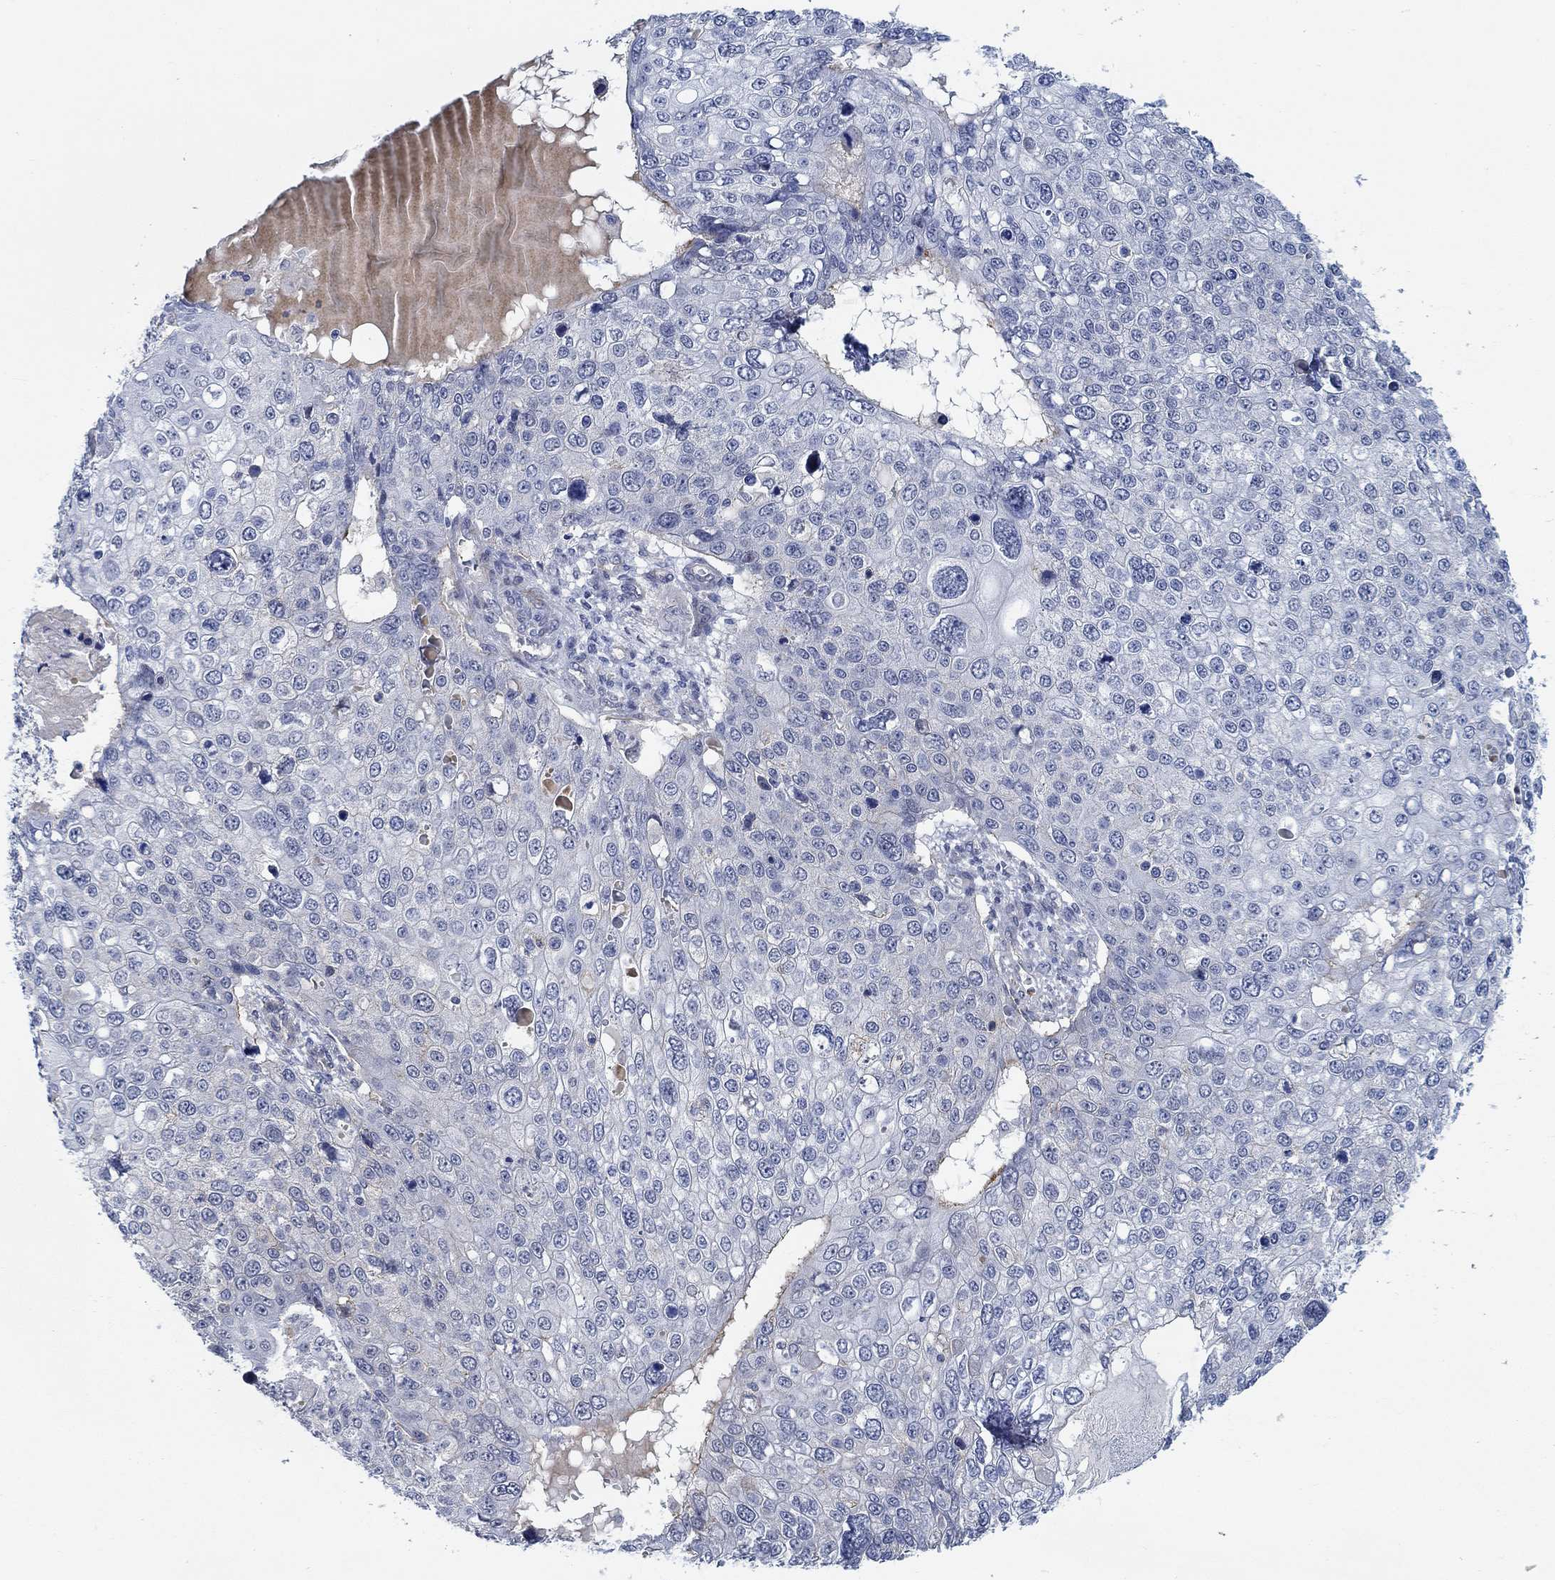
{"staining": {"intensity": "negative", "quantity": "none", "location": "none"}, "tissue": "skin cancer", "cell_type": "Tumor cells", "image_type": "cancer", "snomed": [{"axis": "morphology", "description": "Squamous cell carcinoma, NOS"}, {"axis": "topography", "description": "Skin"}], "caption": "A photomicrograph of skin squamous cell carcinoma stained for a protein shows no brown staining in tumor cells.", "gene": "KCNH8", "patient": {"sex": "male", "age": 71}}